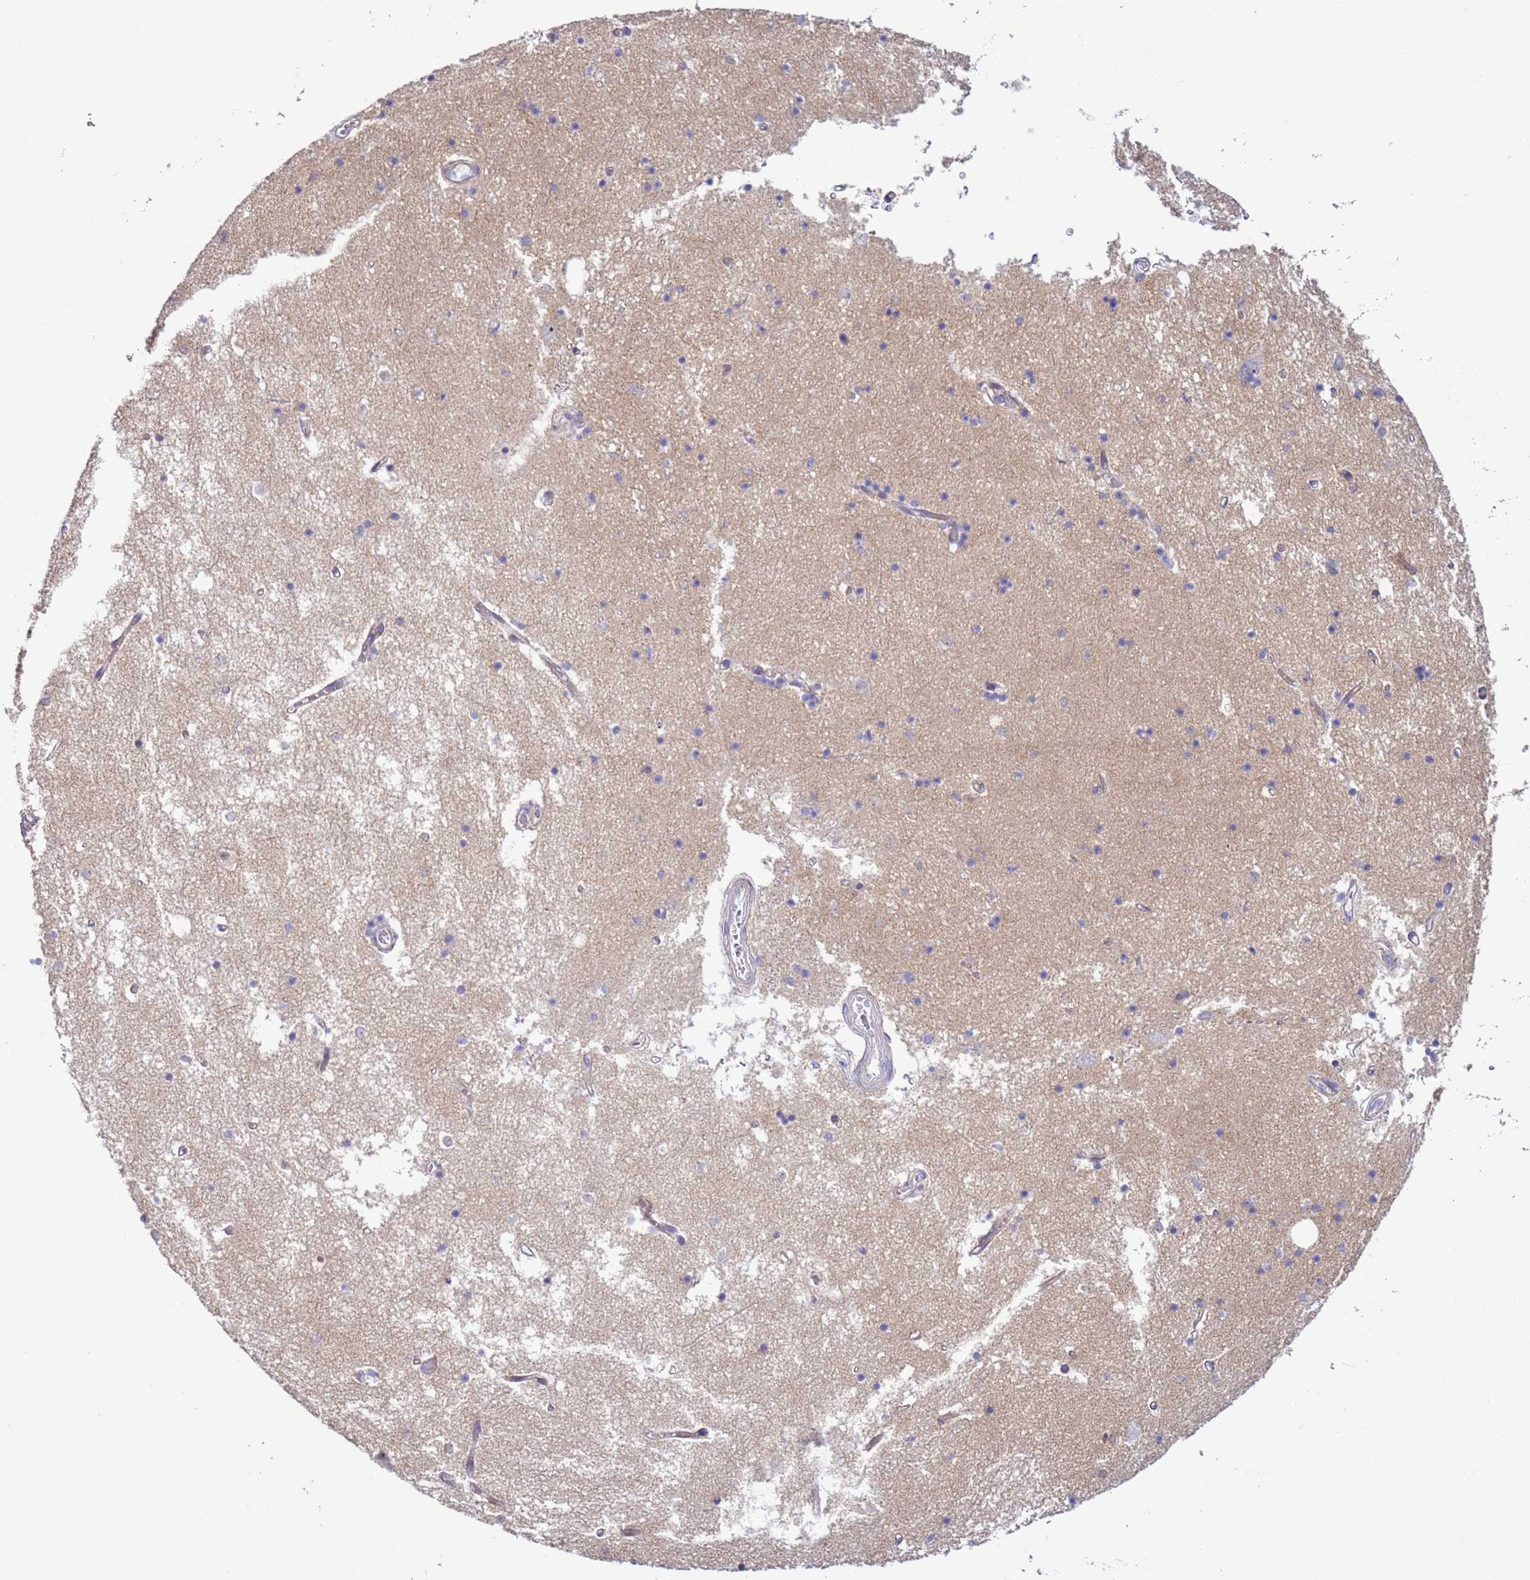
{"staining": {"intensity": "negative", "quantity": "none", "location": "none"}, "tissue": "hippocampus", "cell_type": "Glial cells", "image_type": "normal", "snomed": [{"axis": "morphology", "description": "Normal tissue, NOS"}, {"axis": "topography", "description": "Hippocampus"}], "caption": "Glial cells are negative for protein expression in unremarkable human hippocampus. Nuclei are stained in blue.", "gene": "HEATR1", "patient": {"sex": "male", "age": 70}}